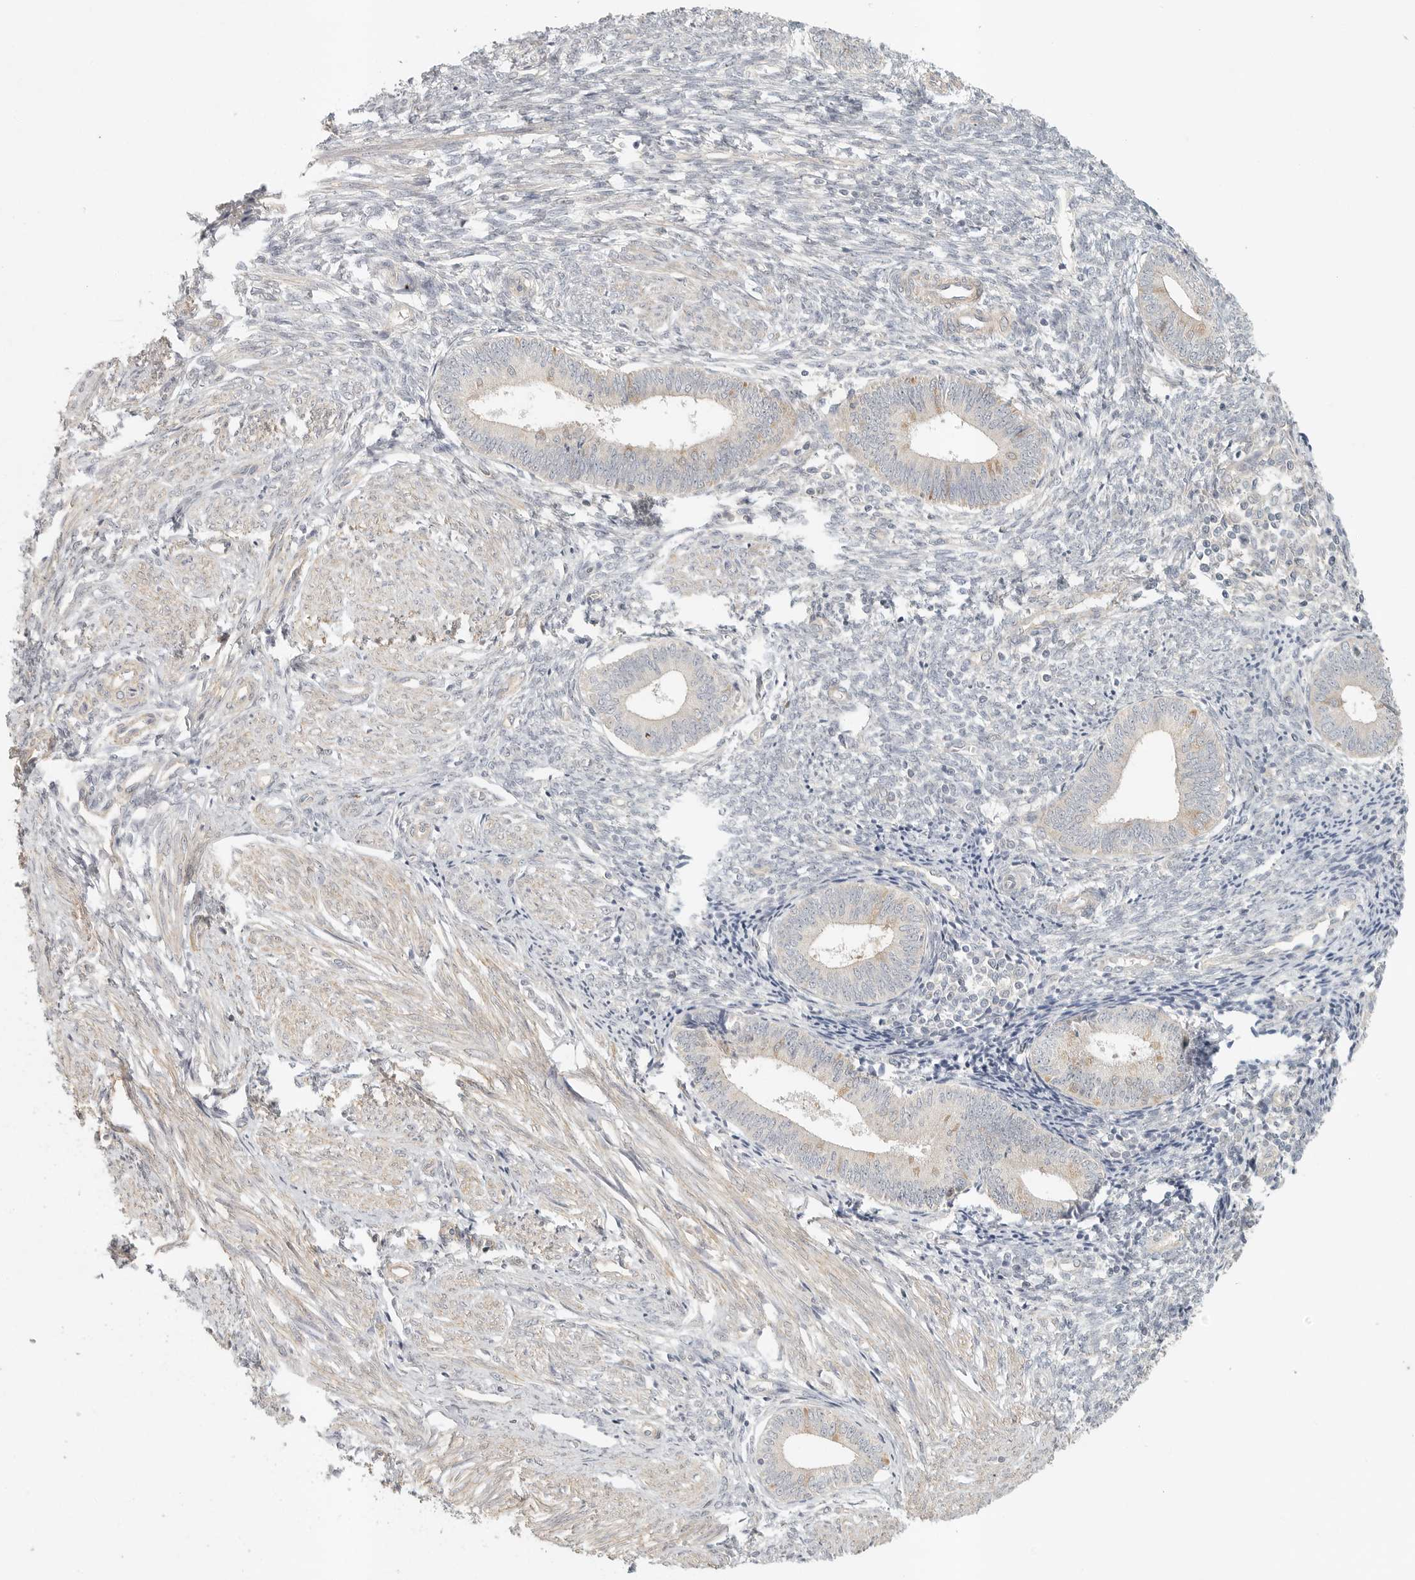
{"staining": {"intensity": "negative", "quantity": "none", "location": "none"}, "tissue": "endometrium", "cell_type": "Cells in endometrial stroma", "image_type": "normal", "snomed": [{"axis": "morphology", "description": "Normal tissue, NOS"}, {"axis": "topography", "description": "Endometrium"}], "caption": "Image shows no protein staining in cells in endometrial stroma of normal endometrium. The staining is performed using DAB (3,3'-diaminobenzidine) brown chromogen with nuclei counter-stained in using hematoxylin.", "gene": "SLC25A36", "patient": {"sex": "female", "age": 46}}